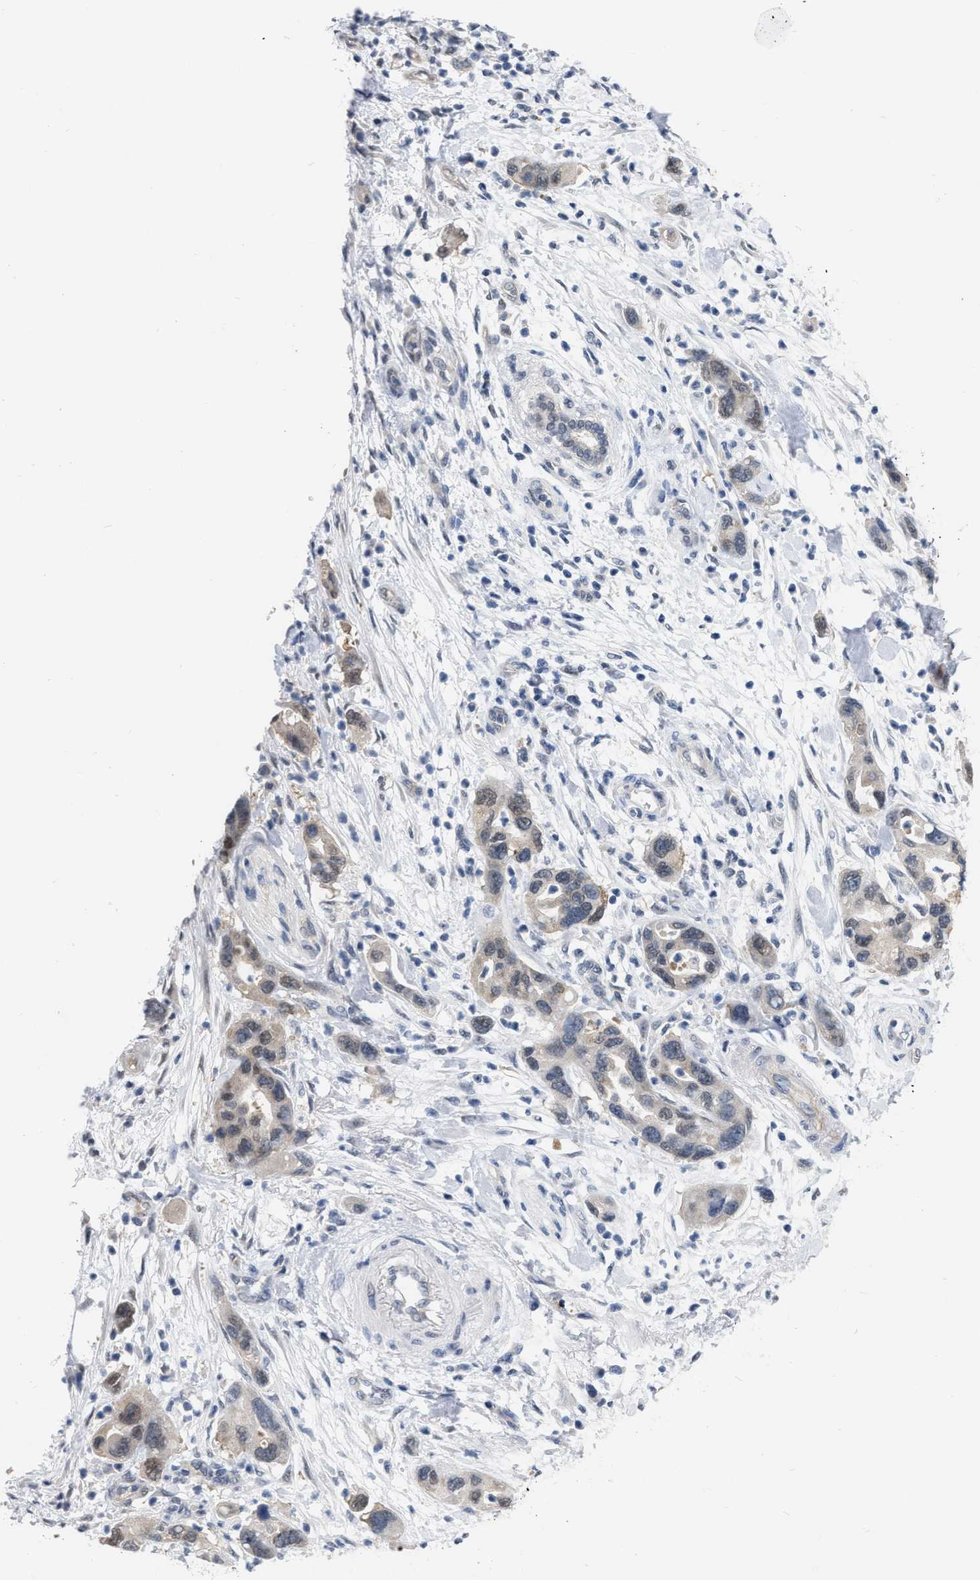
{"staining": {"intensity": "weak", "quantity": "<25%", "location": "cytoplasmic/membranous,nuclear"}, "tissue": "pancreatic cancer", "cell_type": "Tumor cells", "image_type": "cancer", "snomed": [{"axis": "morphology", "description": "Normal tissue, NOS"}, {"axis": "morphology", "description": "Adenocarcinoma, NOS"}, {"axis": "topography", "description": "Pancreas"}], "caption": "An image of pancreatic cancer stained for a protein exhibits no brown staining in tumor cells.", "gene": "RUVBL1", "patient": {"sex": "female", "age": 71}}